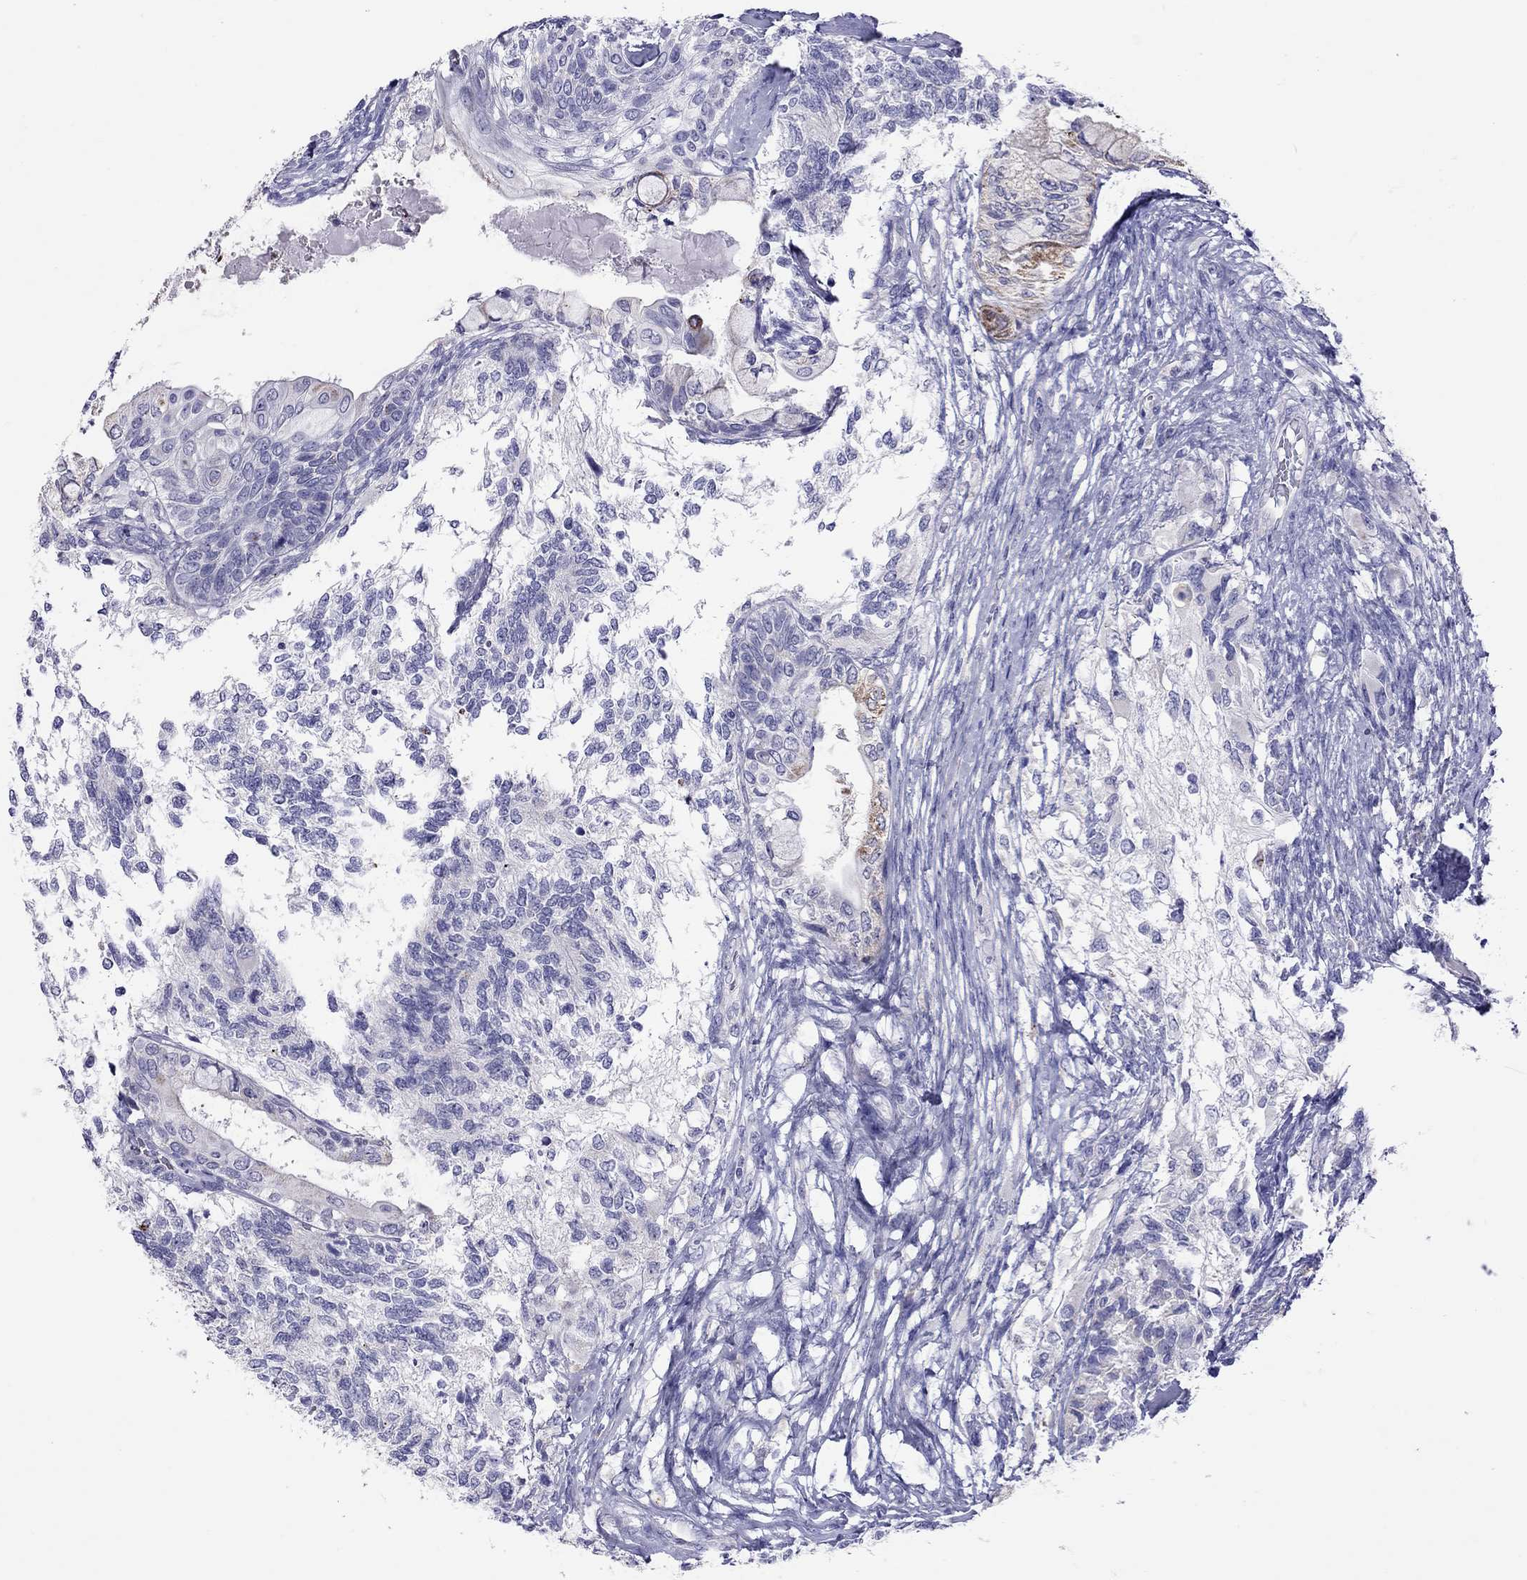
{"staining": {"intensity": "negative", "quantity": "none", "location": "none"}, "tissue": "testis cancer", "cell_type": "Tumor cells", "image_type": "cancer", "snomed": [{"axis": "morphology", "description": "Seminoma, NOS"}, {"axis": "morphology", "description": "Carcinoma, Embryonal, NOS"}, {"axis": "topography", "description": "Testis"}], "caption": "Testis cancer (embryonal carcinoma) was stained to show a protein in brown. There is no significant staining in tumor cells.", "gene": "COL9A1", "patient": {"sex": "male", "age": 41}}